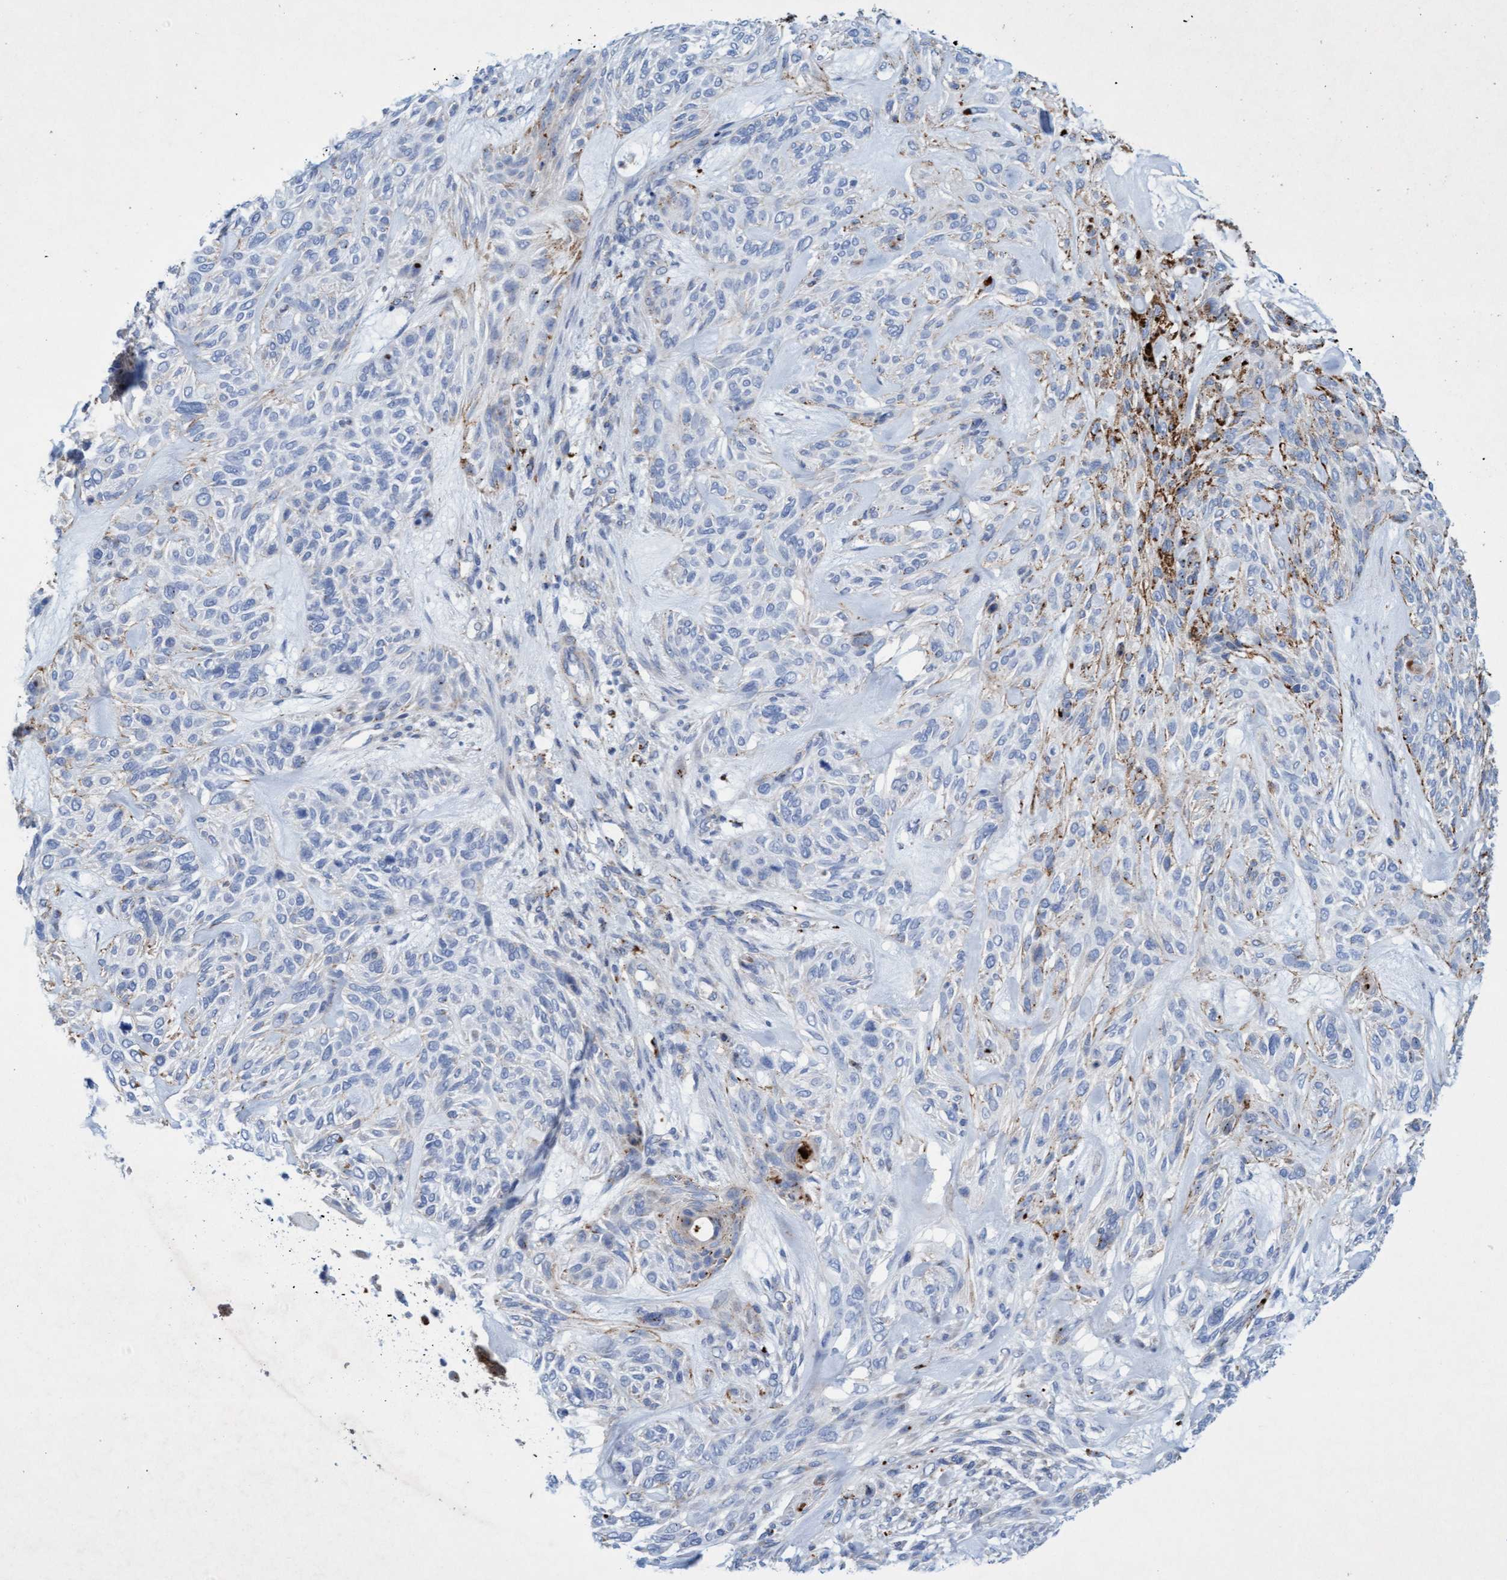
{"staining": {"intensity": "moderate", "quantity": "<25%", "location": "cytoplasmic/membranous"}, "tissue": "skin cancer", "cell_type": "Tumor cells", "image_type": "cancer", "snomed": [{"axis": "morphology", "description": "Basal cell carcinoma"}, {"axis": "topography", "description": "Skin"}], "caption": "Tumor cells show low levels of moderate cytoplasmic/membranous positivity in about <25% of cells in human basal cell carcinoma (skin).", "gene": "SGSH", "patient": {"sex": "male", "age": 55}}